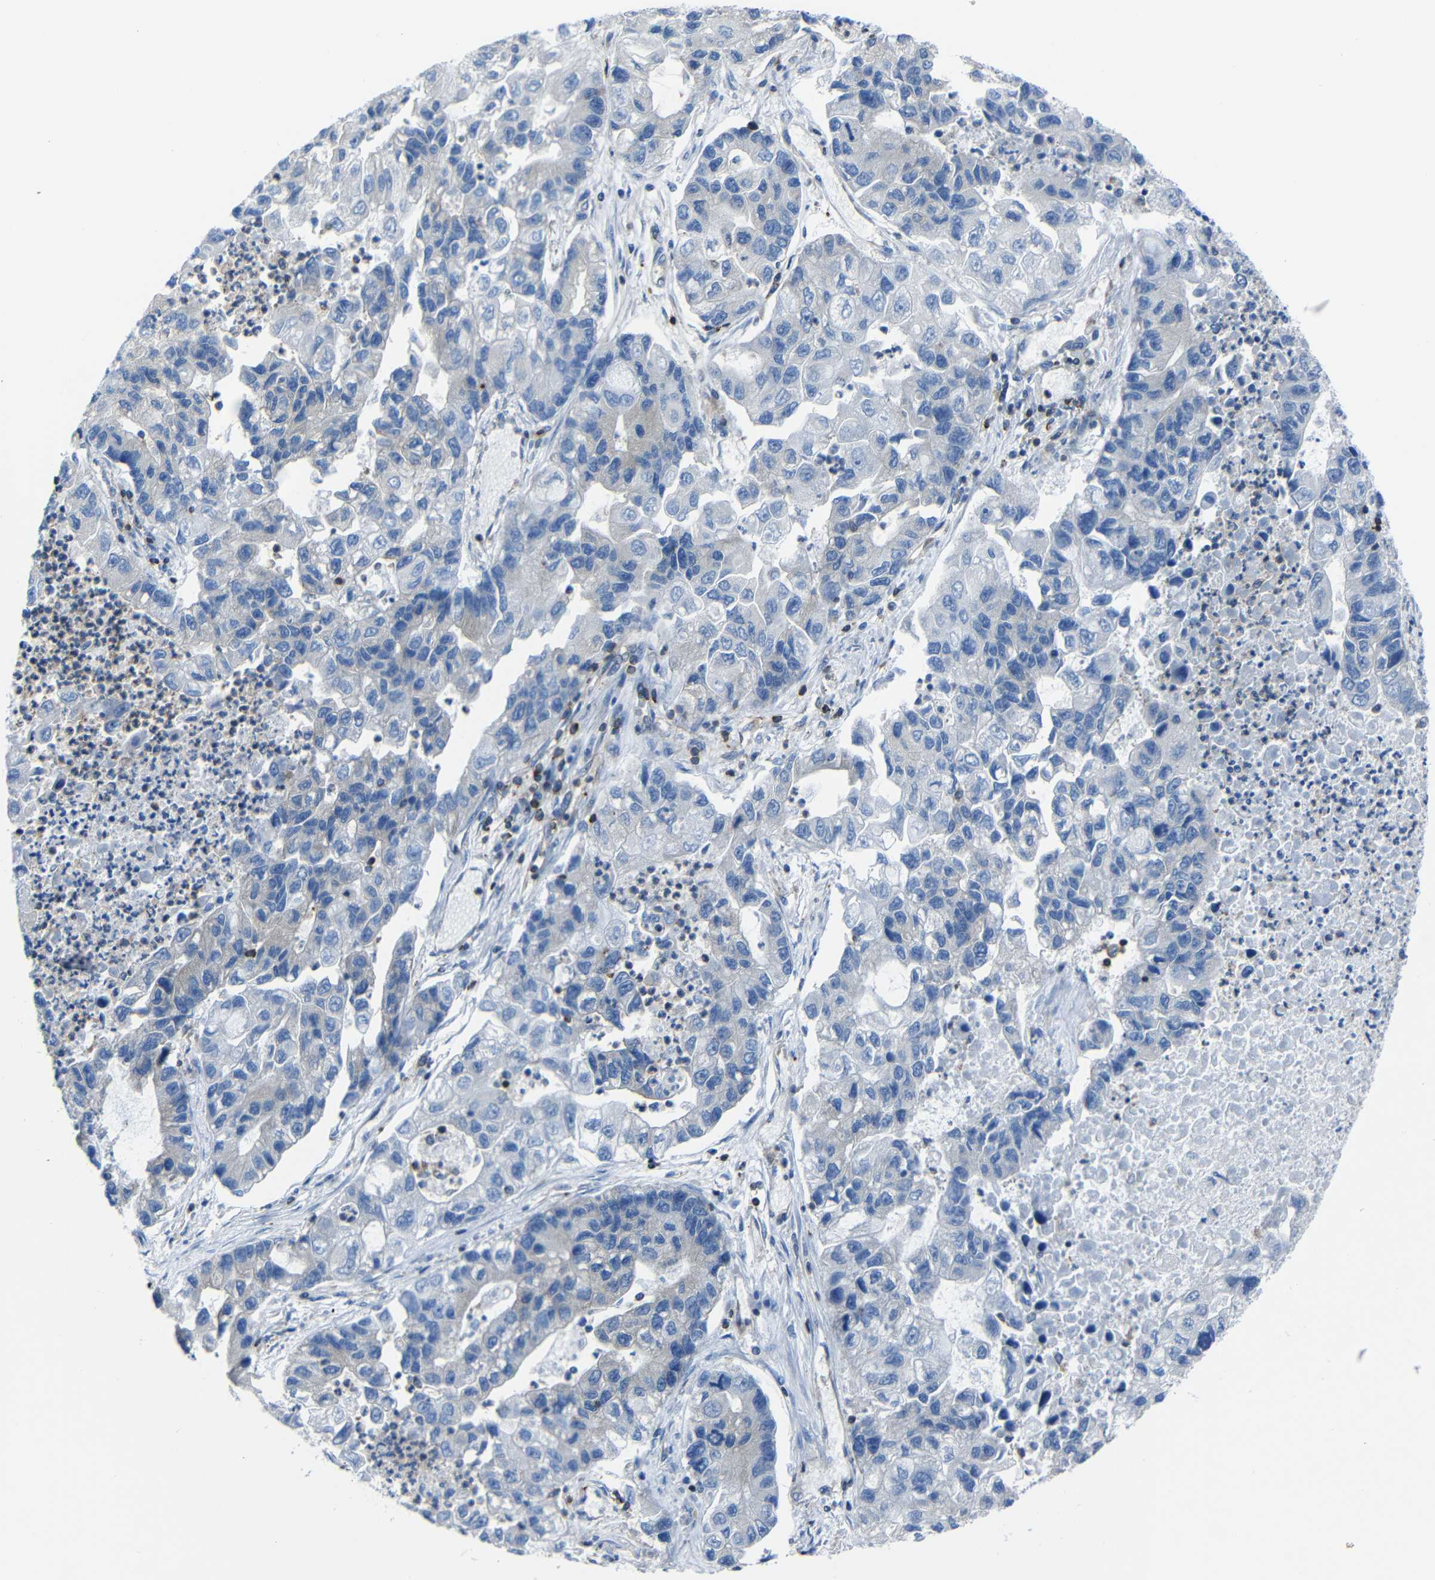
{"staining": {"intensity": "negative", "quantity": "none", "location": "none"}, "tissue": "lung cancer", "cell_type": "Tumor cells", "image_type": "cancer", "snomed": [{"axis": "morphology", "description": "Adenocarcinoma, NOS"}, {"axis": "topography", "description": "Lung"}], "caption": "Protein analysis of lung cancer displays no significant positivity in tumor cells.", "gene": "ARHGEF1", "patient": {"sex": "female", "age": 51}}